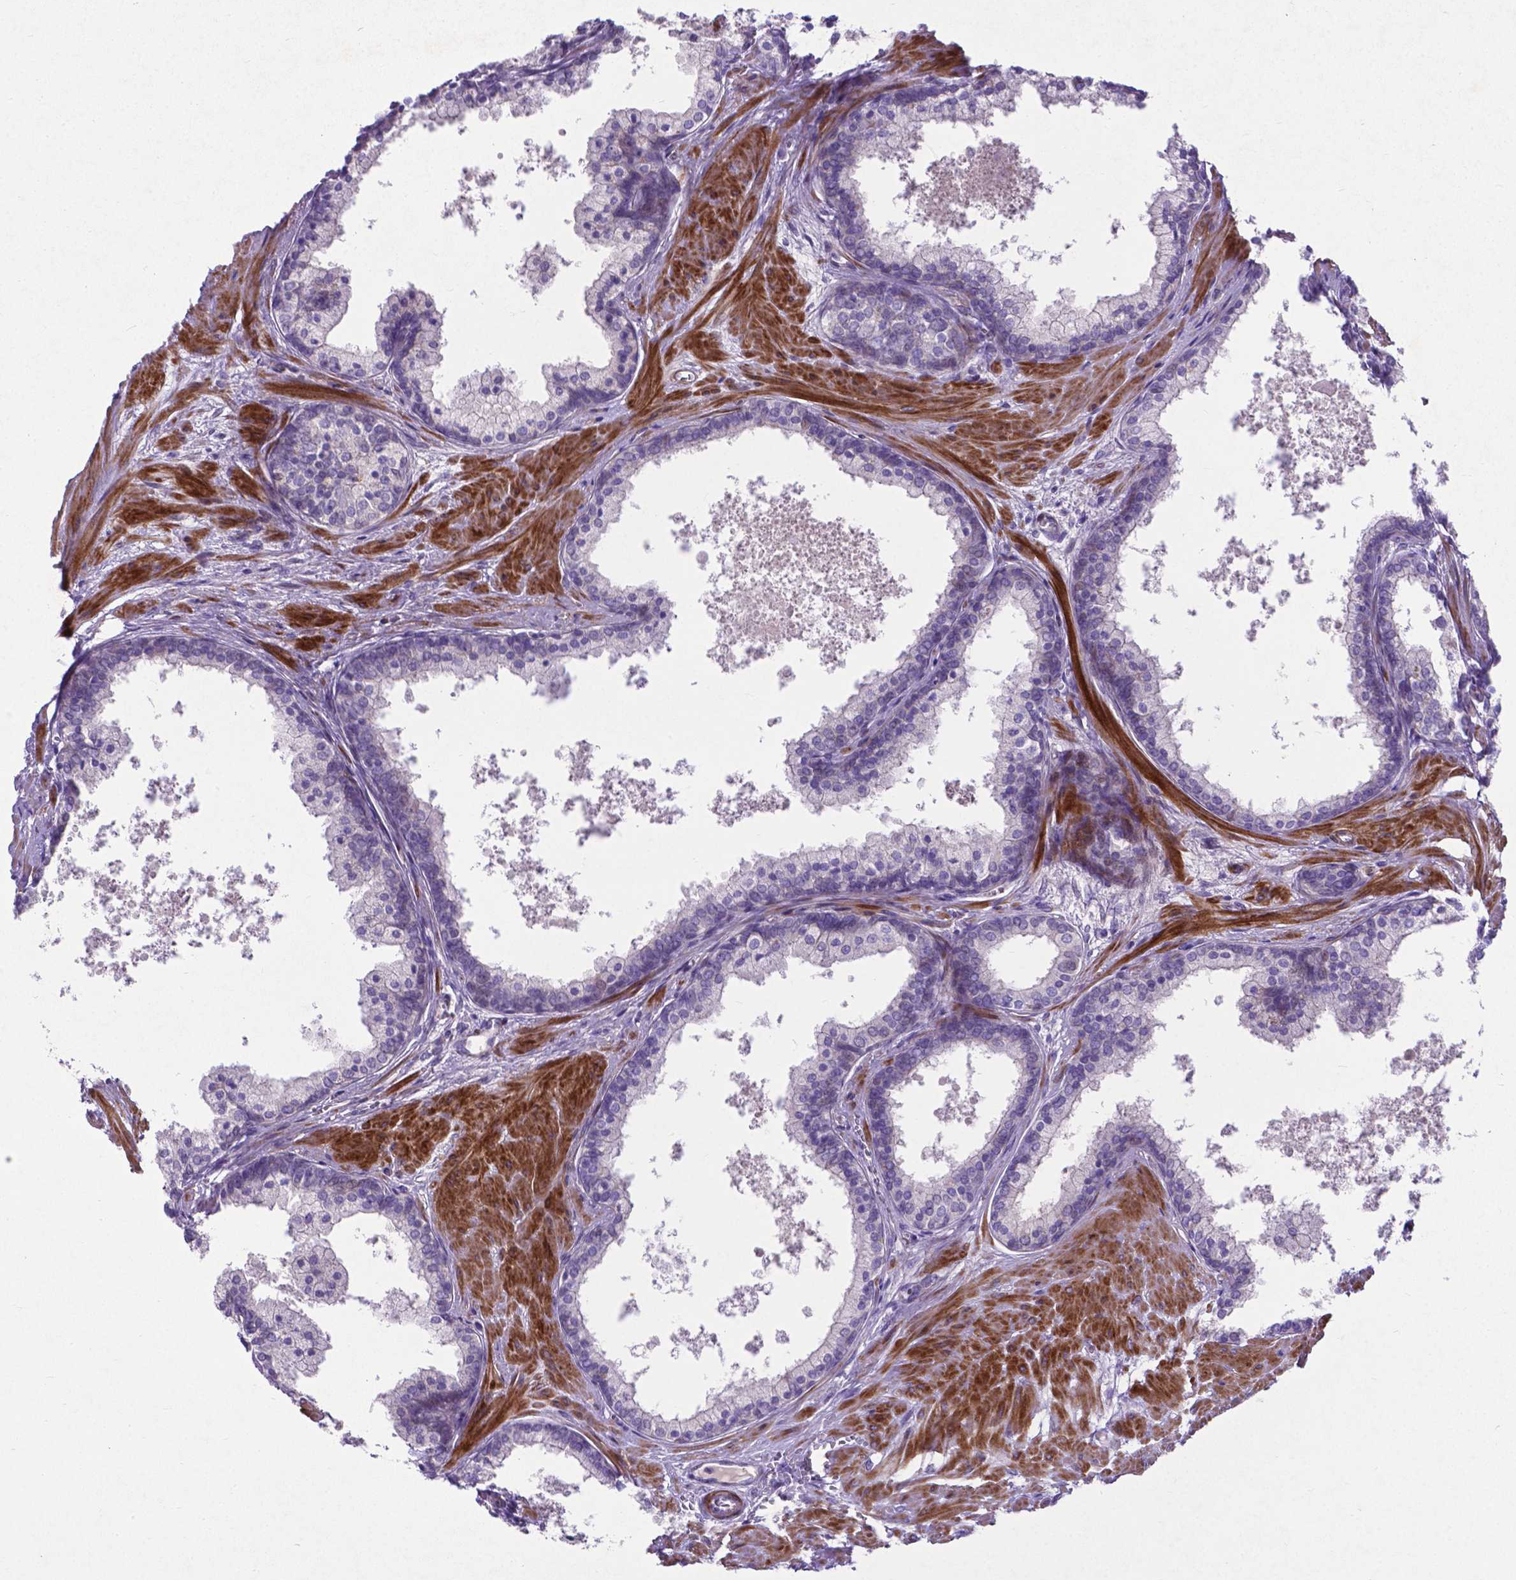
{"staining": {"intensity": "negative", "quantity": "none", "location": "none"}, "tissue": "prostate", "cell_type": "Glandular cells", "image_type": "normal", "snomed": [{"axis": "morphology", "description": "Normal tissue, NOS"}, {"axis": "topography", "description": "Prostate"}], "caption": "This histopathology image is of normal prostate stained with immunohistochemistry to label a protein in brown with the nuclei are counter-stained blue. There is no staining in glandular cells.", "gene": "PFKFB4", "patient": {"sex": "male", "age": 61}}